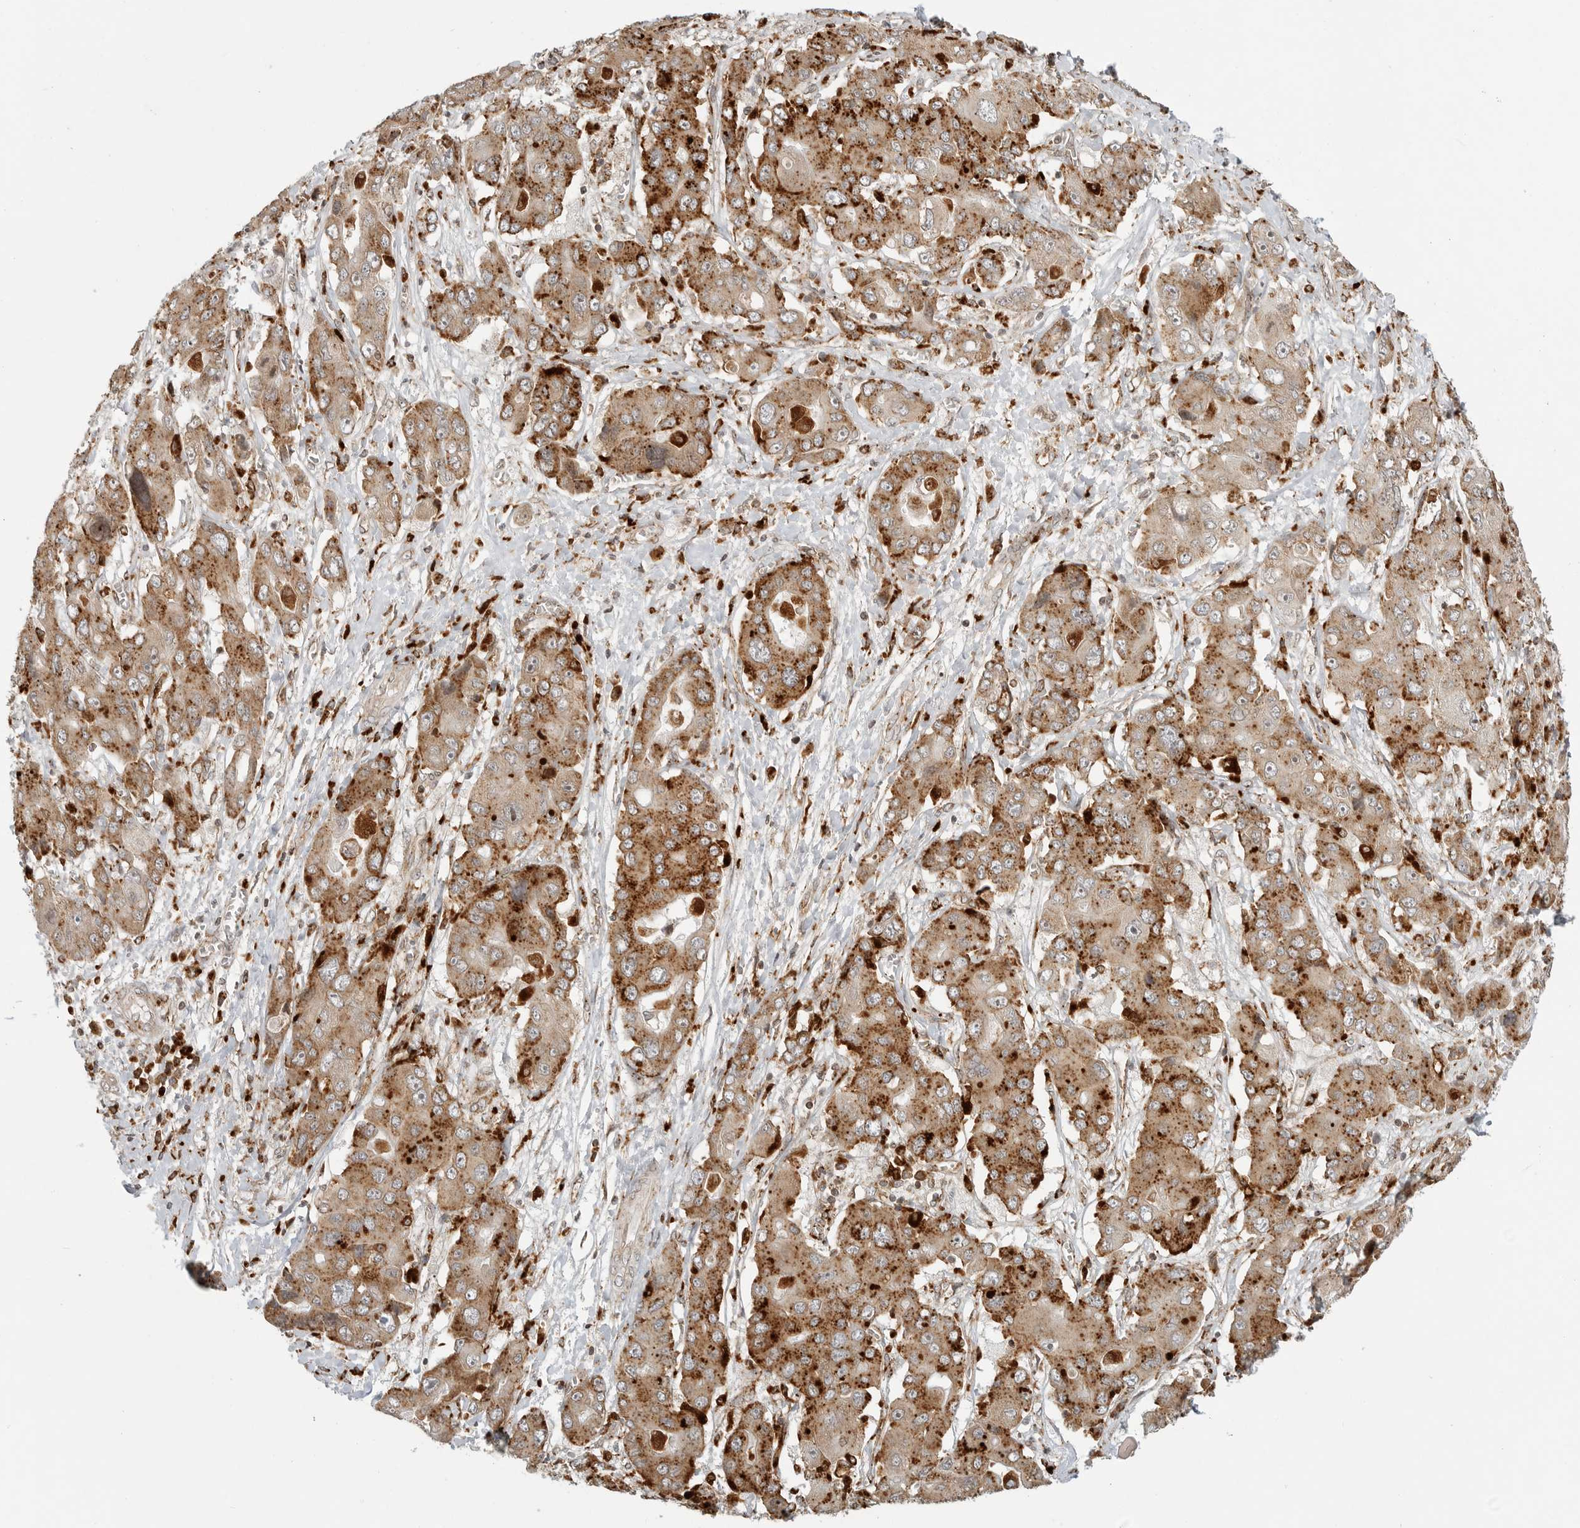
{"staining": {"intensity": "moderate", "quantity": ">75%", "location": "cytoplasmic/membranous"}, "tissue": "liver cancer", "cell_type": "Tumor cells", "image_type": "cancer", "snomed": [{"axis": "morphology", "description": "Cholangiocarcinoma"}, {"axis": "topography", "description": "Liver"}], "caption": "Immunohistochemistry (IHC) of liver cancer (cholangiocarcinoma) exhibits medium levels of moderate cytoplasmic/membranous positivity in approximately >75% of tumor cells.", "gene": "IDUA", "patient": {"sex": "male", "age": 67}}